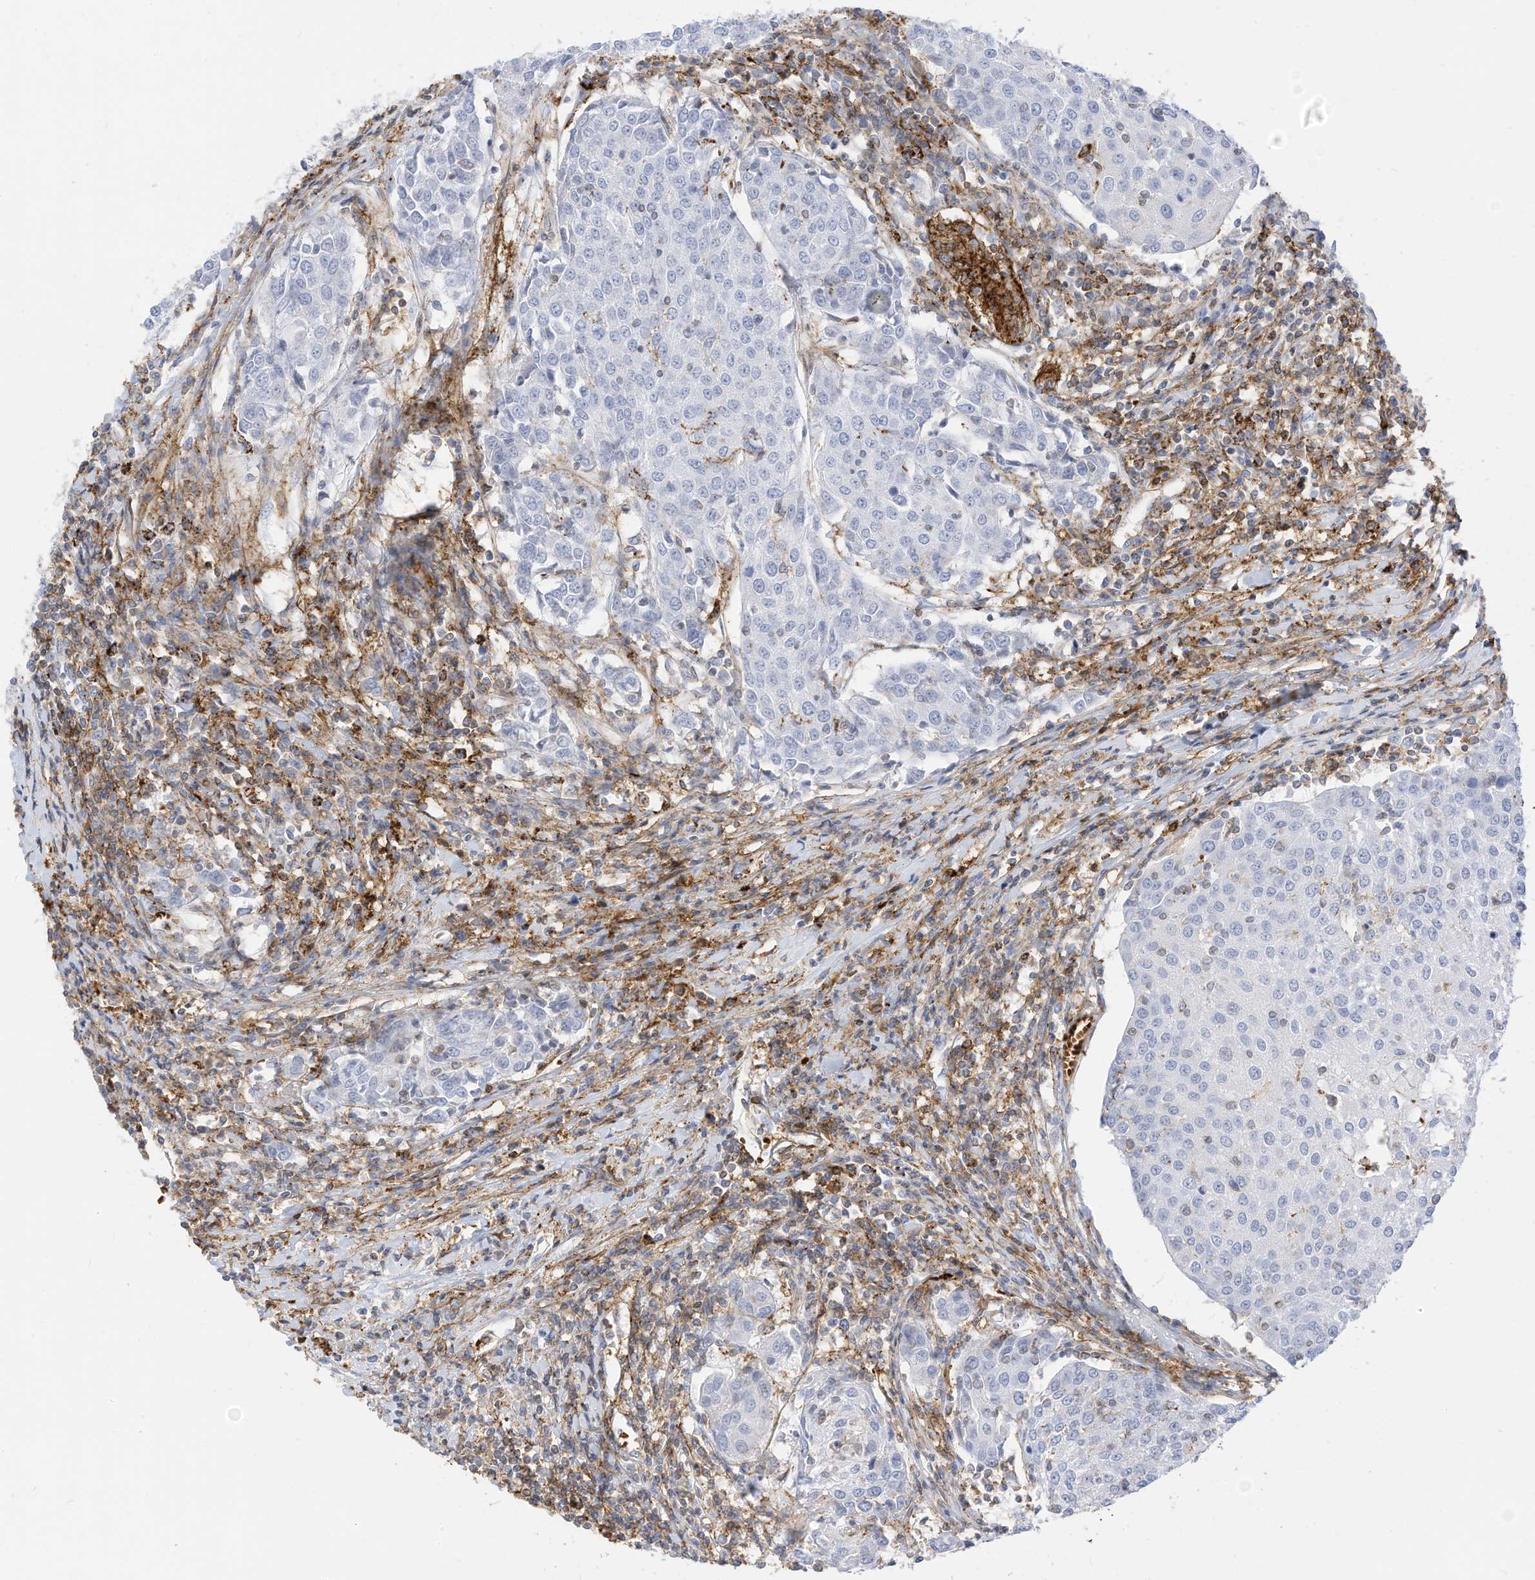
{"staining": {"intensity": "negative", "quantity": "none", "location": "none"}, "tissue": "urothelial cancer", "cell_type": "Tumor cells", "image_type": "cancer", "snomed": [{"axis": "morphology", "description": "Urothelial carcinoma, High grade"}, {"axis": "topography", "description": "Urinary bladder"}], "caption": "Immunohistochemical staining of human urothelial cancer reveals no significant positivity in tumor cells.", "gene": "TXNDC9", "patient": {"sex": "female", "age": 85}}